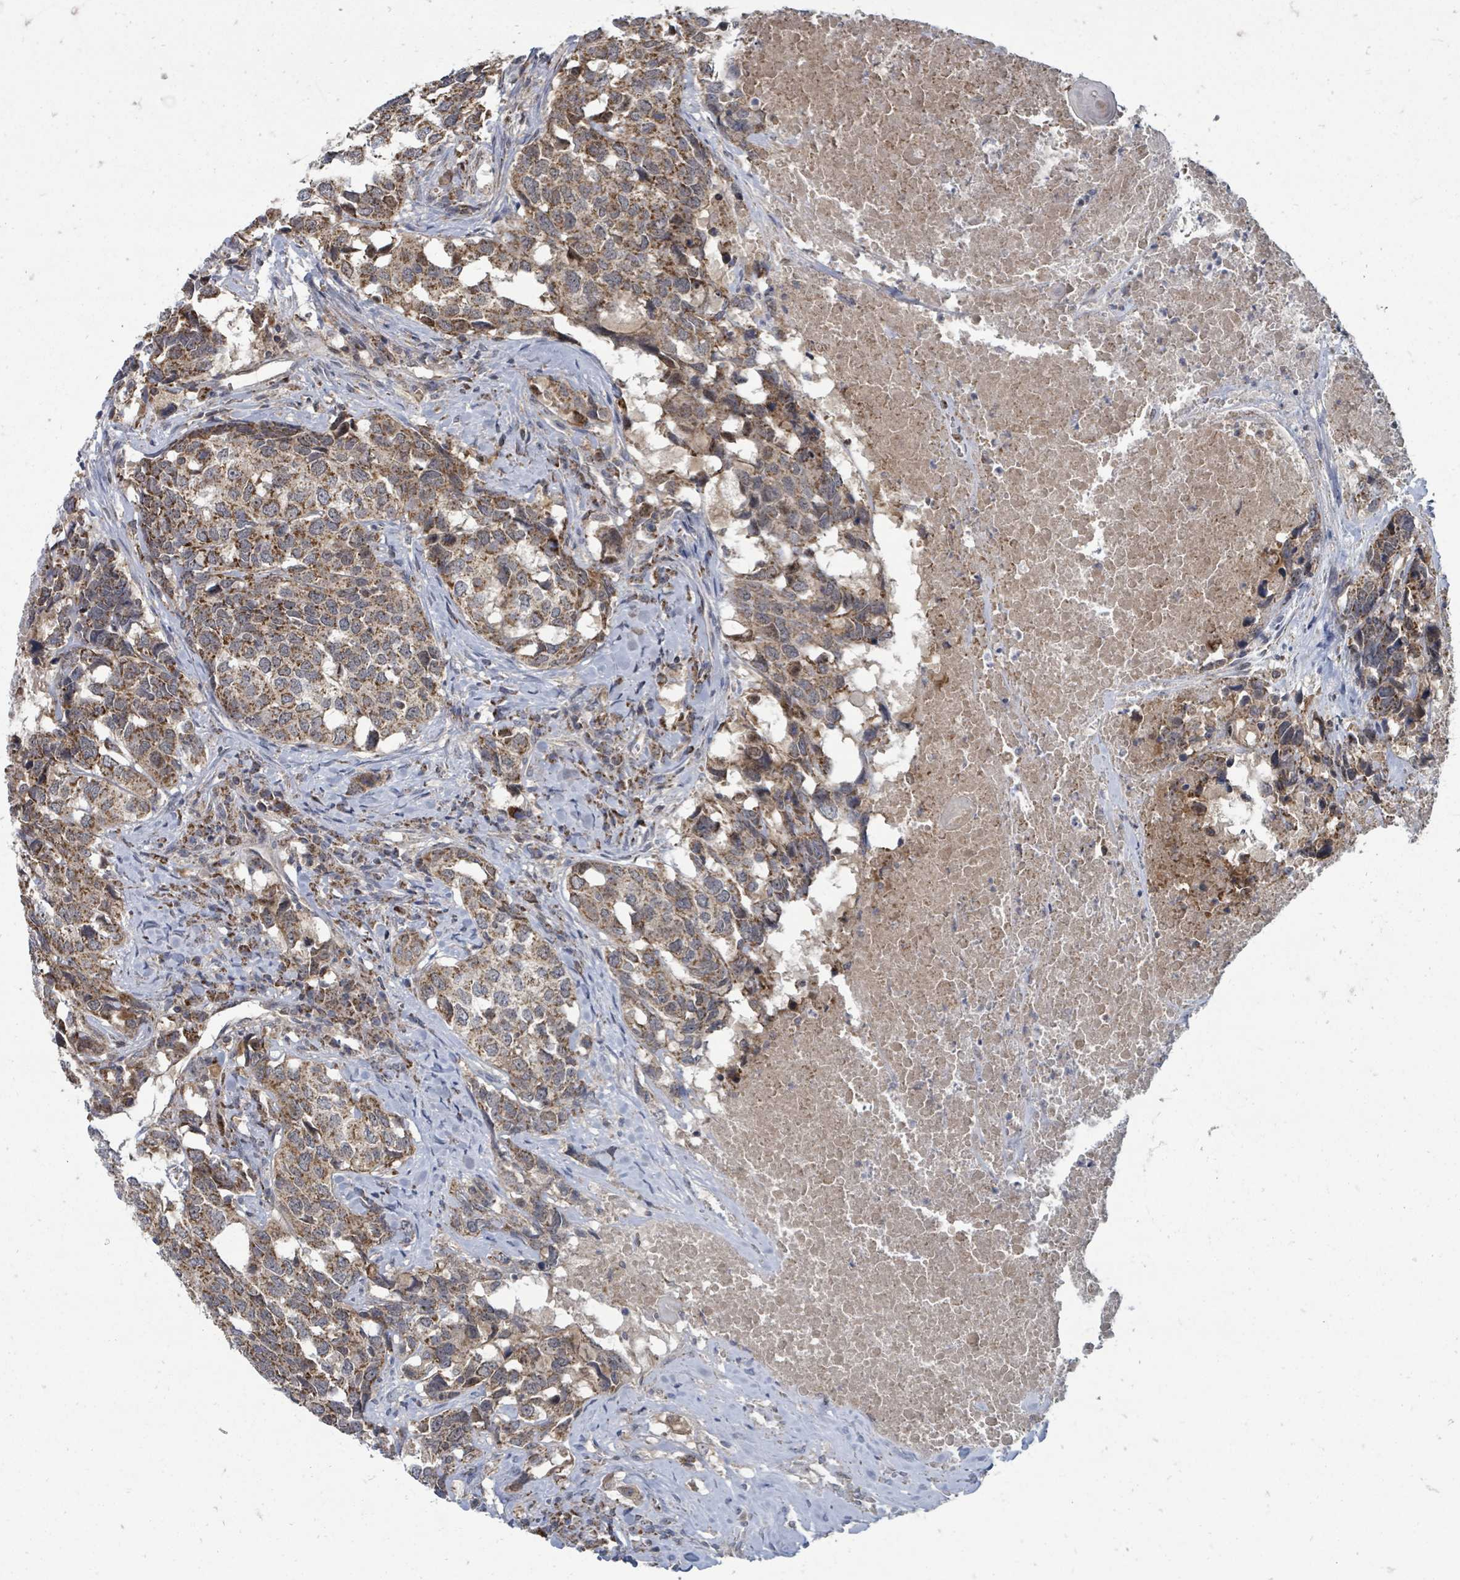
{"staining": {"intensity": "moderate", "quantity": ">75%", "location": "cytoplasmic/membranous"}, "tissue": "head and neck cancer", "cell_type": "Tumor cells", "image_type": "cancer", "snomed": [{"axis": "morphology", "description": "Squamous cell carcinoma, NOS"}, {"axis": "topography", "description": "Head-Neck"}], "caption": "A micrograph showing moderate cytoplasmic/membranous expression in about >75% of tumor cells in head and neck squamous cell carcinoma, as visualized by brown immunohistochemical staining.", "gene": "MAGOHB", "patient": {"sex": "male", "age": 66}}